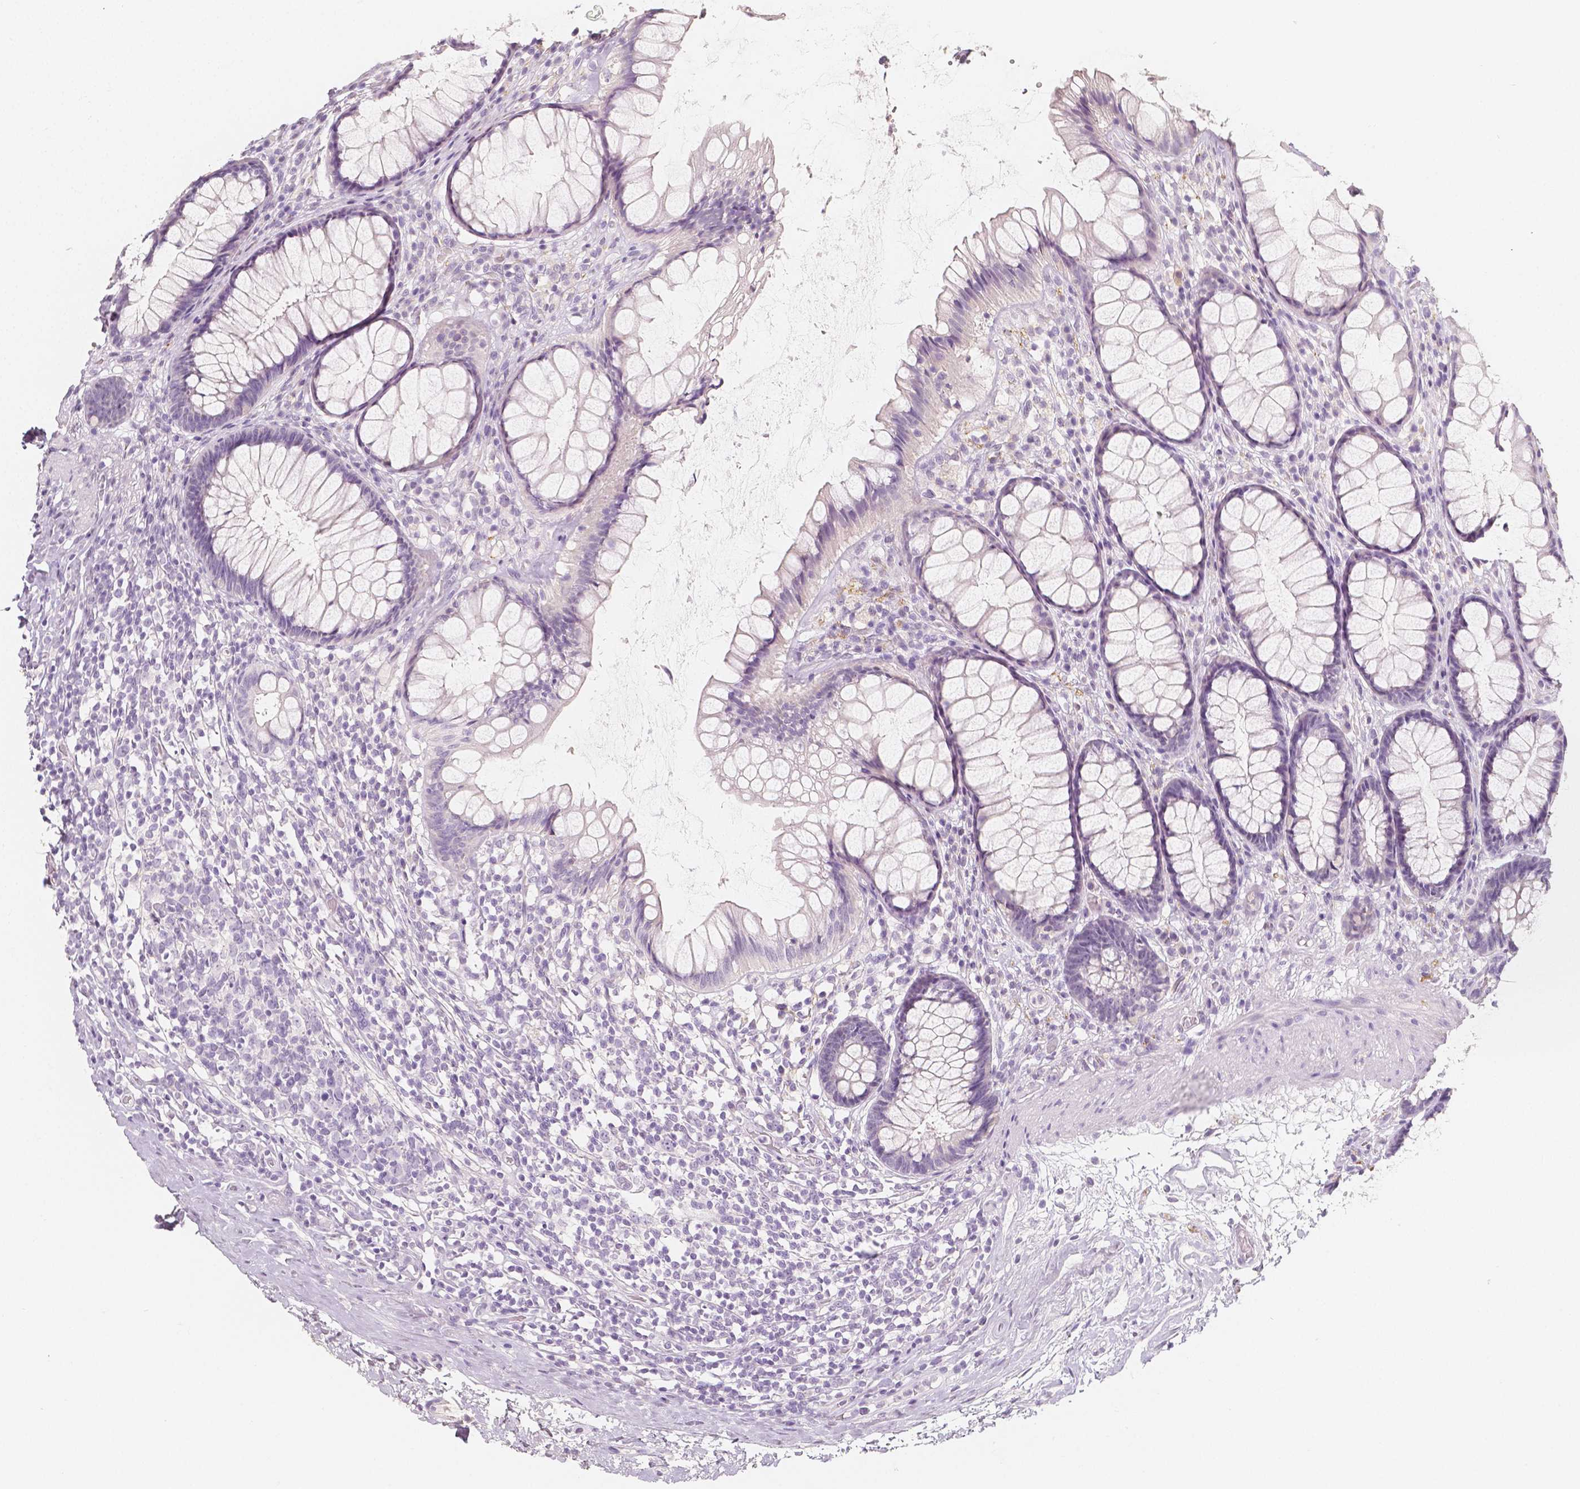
{"staining": {"intensity": "negative", "quantity": "none", "location": "none"}, "tissue": "rectum", "cell_type": "Glandular cells", "image_type": "normal", "snomed": [{"axis": "morphology", "description": "Normal tissue, NOS"}, {"axis": "topography", "description": "Rectum"}], "caption": "High power microscopy micrograph of an immunohistochemistry micrograph of unremarkable rectum, revealing no significant positivity in glandular cells. The staining is performed using DAB brown chromogen with nuclei counter-stained in using hematoxylin.", "gene": "NECAB2", "patient": {"sex": "male", "age": 72}}